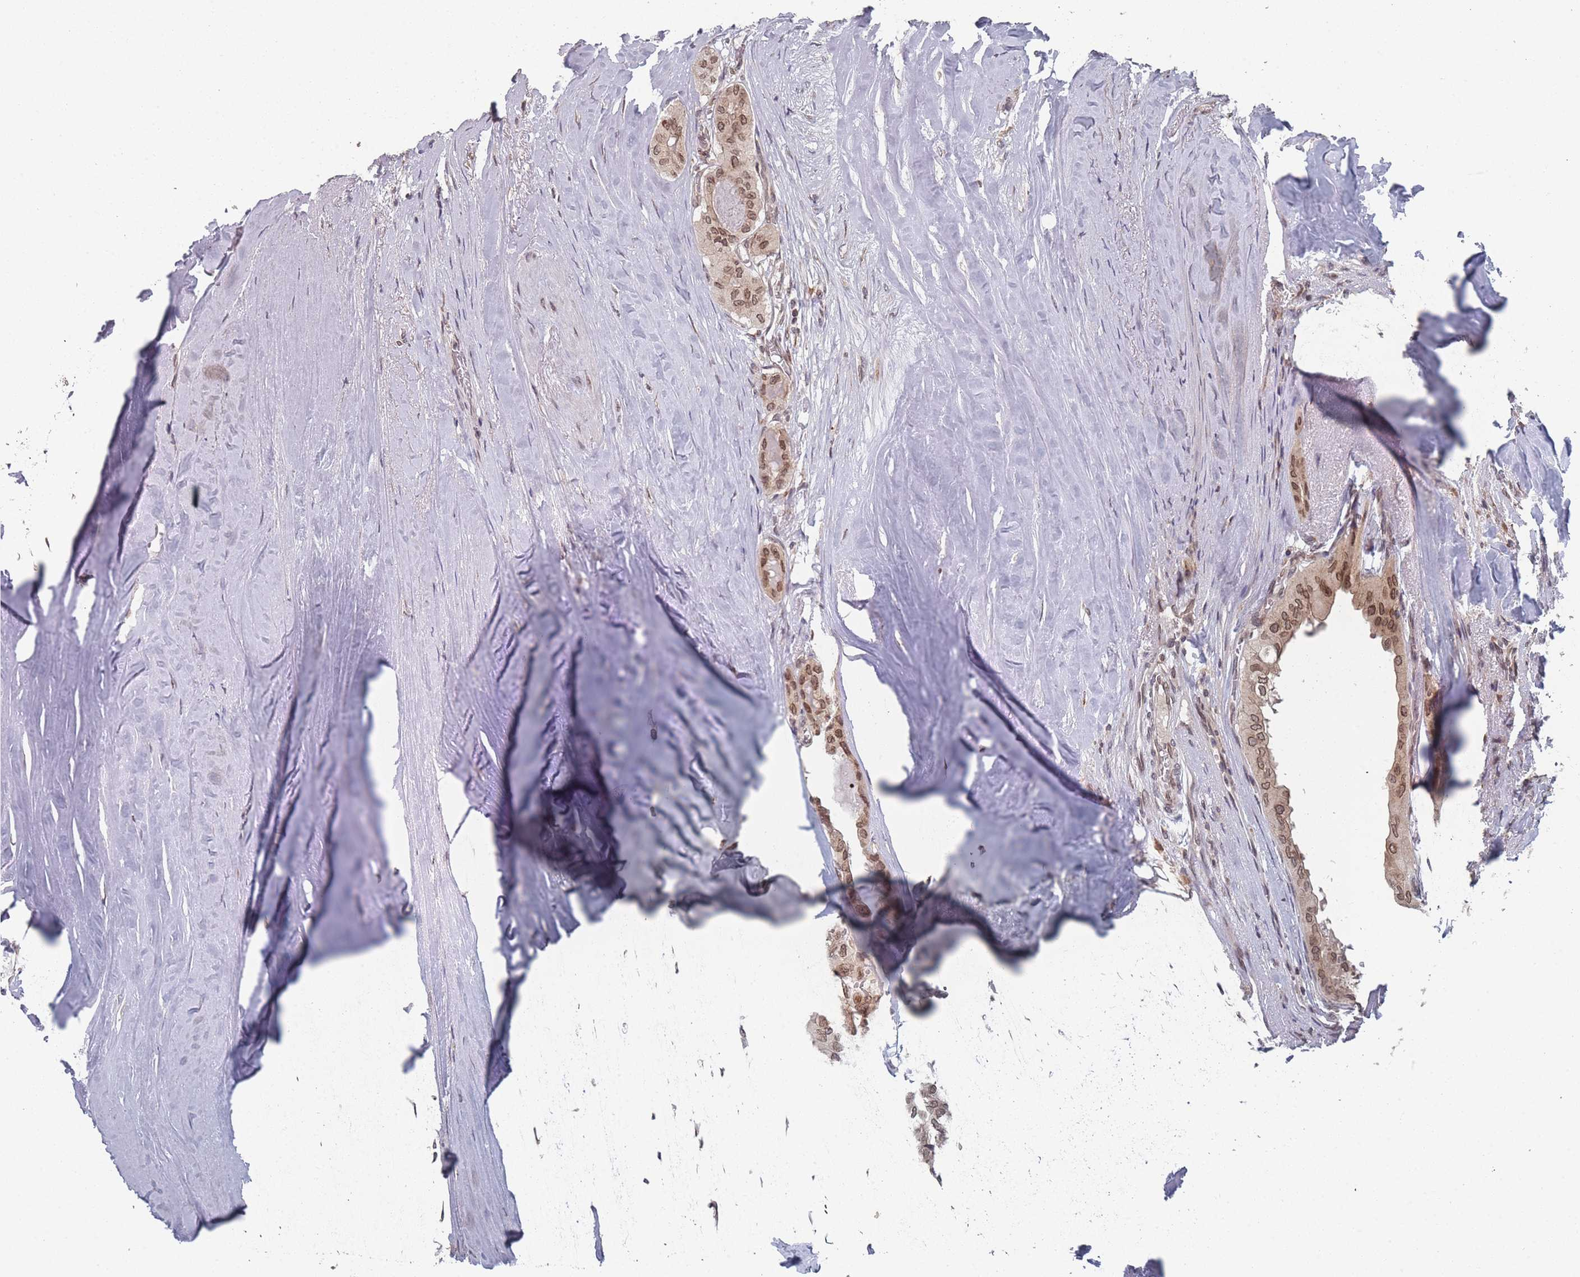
{"staining": {"intensity": "moderate", "quantity": ">75%", "location": "cytoplasmic/membranous,nuclear"}, "tissue": "thyroid cancer", "cell_type": "Tumor cells", "image_type": "cancer", "snomed": [{"axis": "morphology", "description": "Papillary adenocarcinoma, NOS"}, {"axis": "topography", "description": "Thyroid gland"}], "caption": "A medium amount of moderate cytoplasmic/membranous and nuclear positivity is identified in approximately >75% of tumor cells in thyroid papillary adenocarcinoma tissue.", "gene": "TBC1D25", "patient": {"sex": "female", "age": 59}}